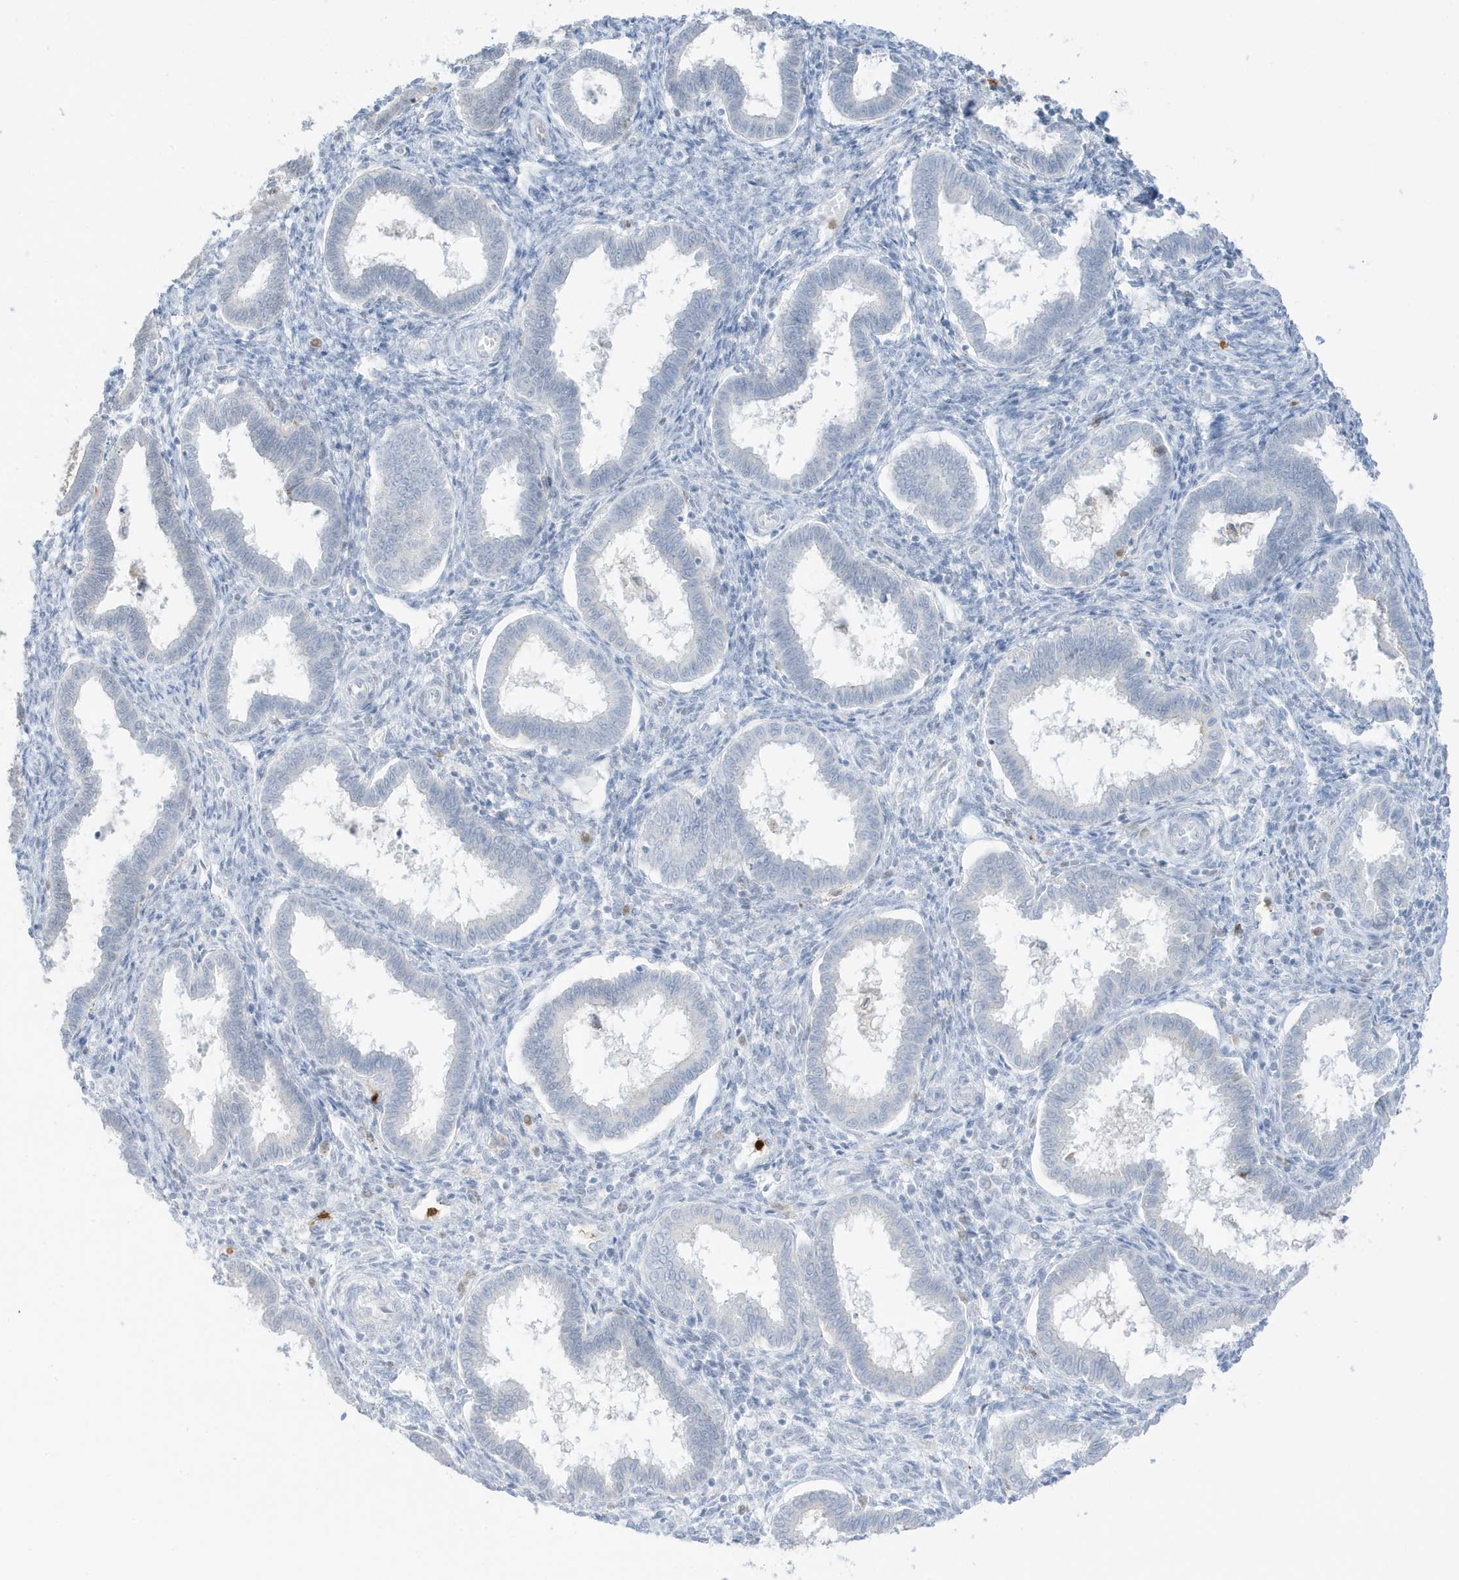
{"staining": {"intensity": "negative", "quantity": "none", "location": "none"}, "tissue": "endometrium", "cell_type": "Cells in endometrial stroma", "image_type": "normal", "snomed": [{"axis": "morphology", "description": "Normal tissue, NOS"}, {"axis": "topography", "description": "Endometrium"}], "caption": "Immunohistochemistry (IHC) of normal human endometrium demonstrates no expression in cells in endometrial stroma. The staining is performed using DAB (3,3'-diaminobenzidine) brown chromogen with nuclei counter-stained in using hematoxylin.", "gene": "GCA", "patient": {"sex": "female", "age": 24}}